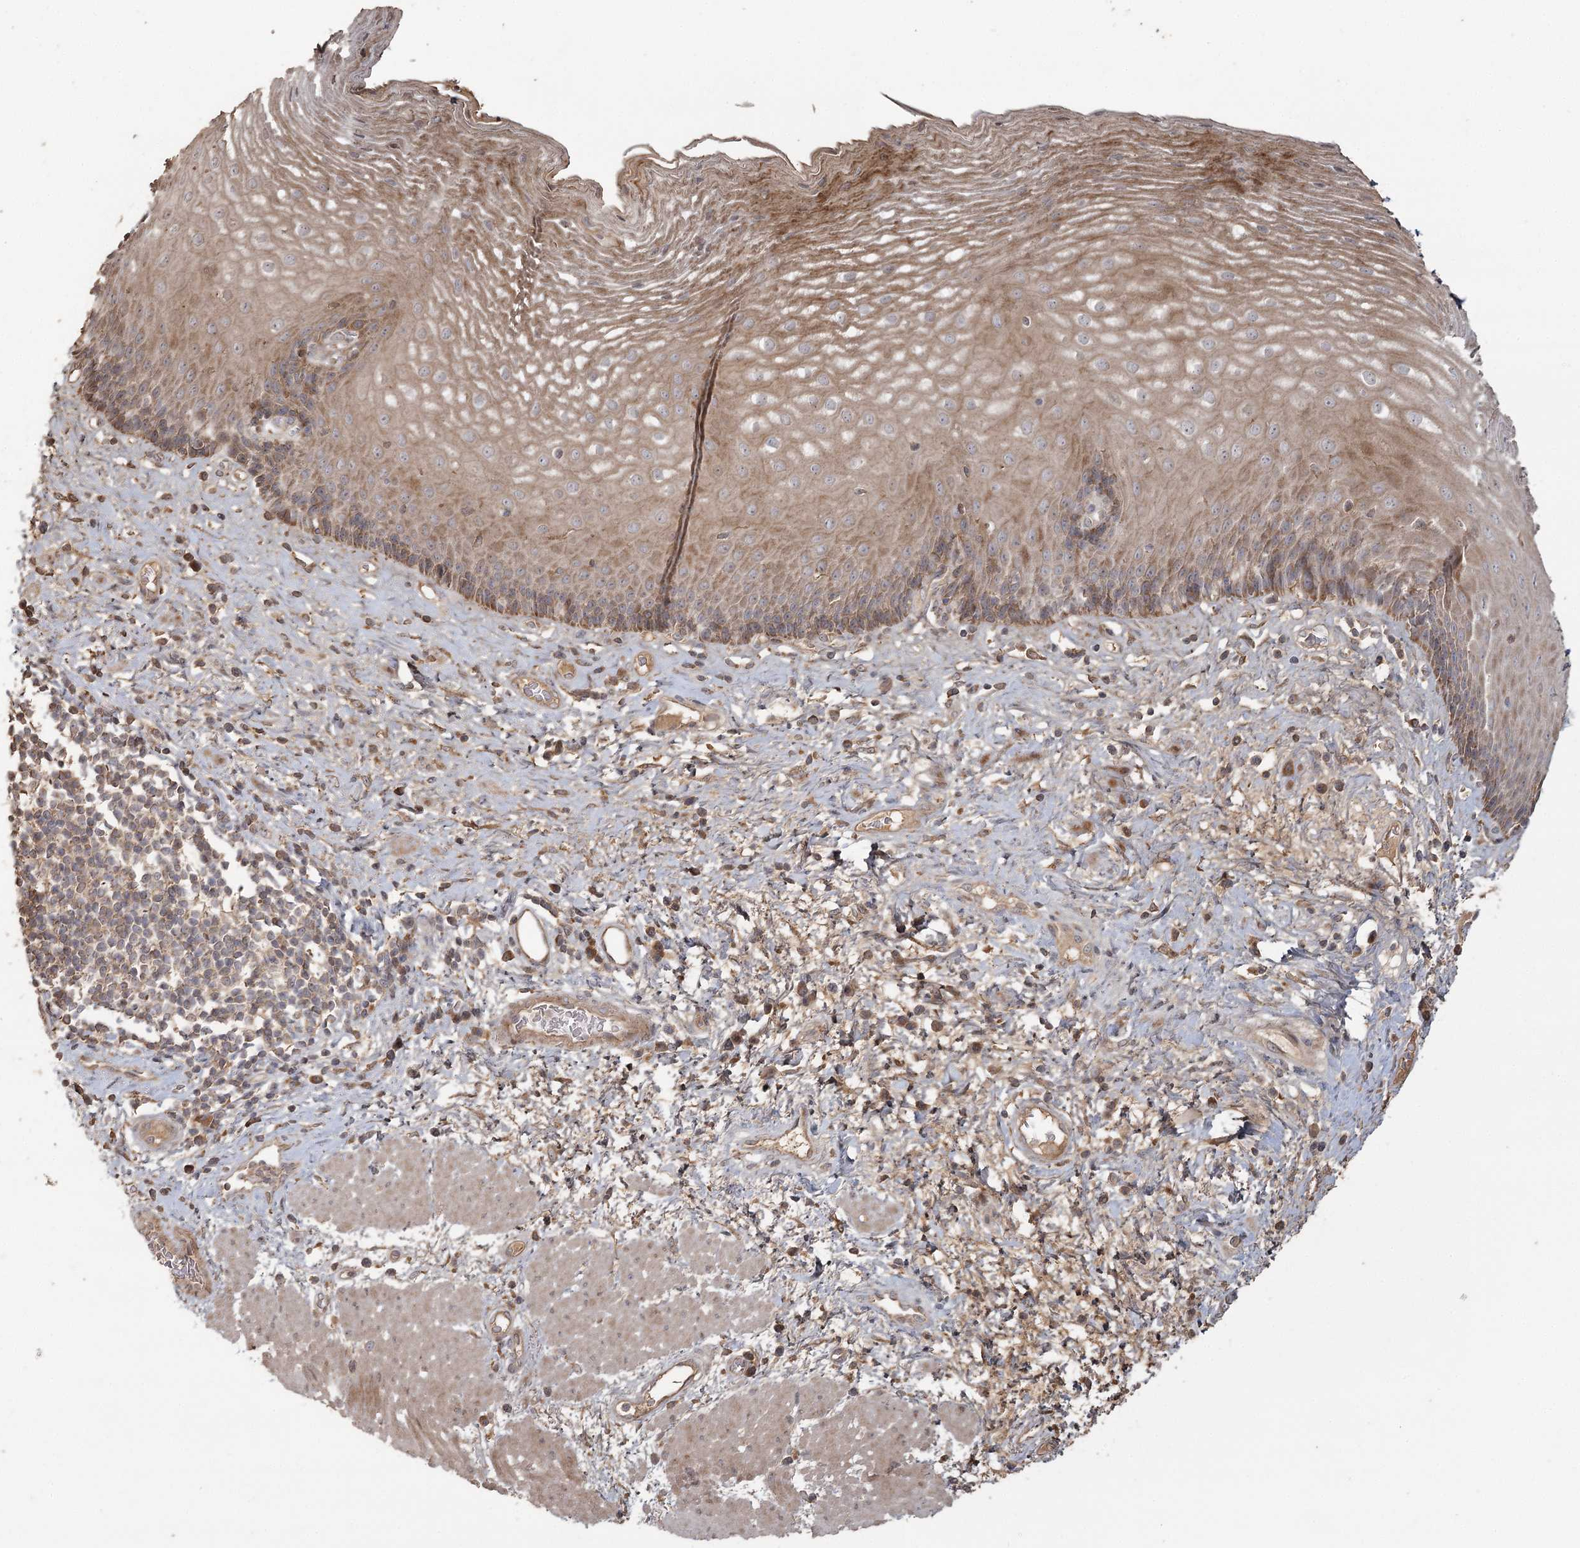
{"staining": {"intensity": "moderate", "quantity": "25%-75%", "location": "cytoplasmic/membranous"}, "tissue": "esophagus", "cell_type": "Squamous epithelial cells", "image_type": "normal", "snomed": [{"axis": "morphology", "description": "Normal tissue, NOS"}, {"axis": "morphology", "description": "Adenocarcinoma, NOS"}, {"axis": "topography", "description": "Esophagus"}], "caption": "Immunohistochemical staining of unremarkable human esophagus displays moderate cytoplasmic/membranous protein staining in approximately 25%-75% of squamous epithelial cells.", "gene": "OBSL1", "patient": {"sex": "male", "age": 62}}